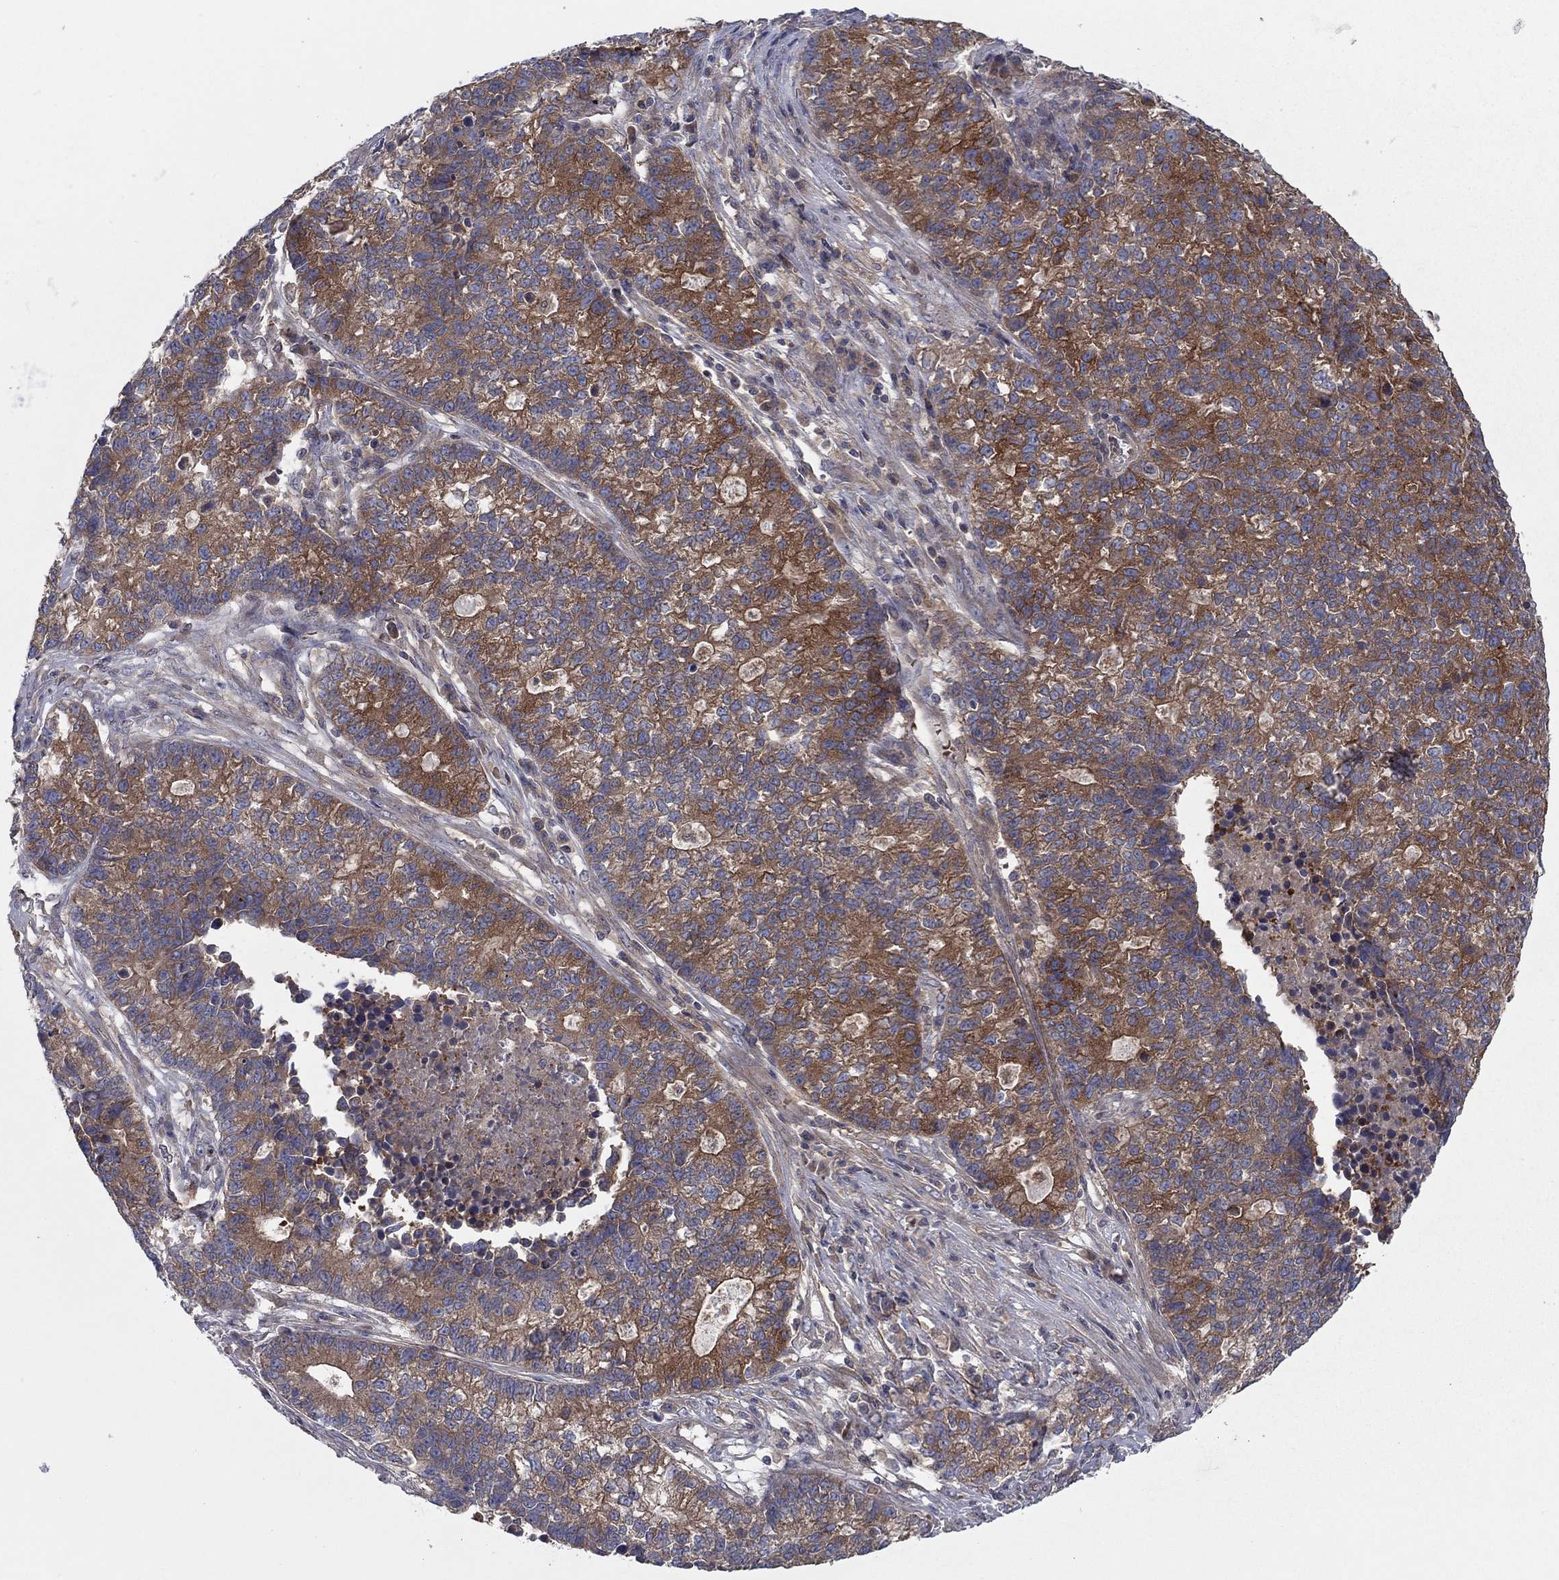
{"staining": {"intensity": "strong", "quantity": "25%-75%", "location": "cytoplasmic/membranous"}, "tissue": "lung cancer", "cell_type": "Tumor cells", "image_type": "cancer", "snomed": [{"axis": "morphology", "description": "Adenocarcinoma, NOS"}, {"axis": "topography", "description": "Lung"}], "caption": "A high amount of strong cytoplasmic/membranous staining is identified in approximately 25%-75% of tumor cells in adenocarcinoma (lung) tissue.", "gene": "RNF123", "patient": {"sex": "male", "age": 57}}